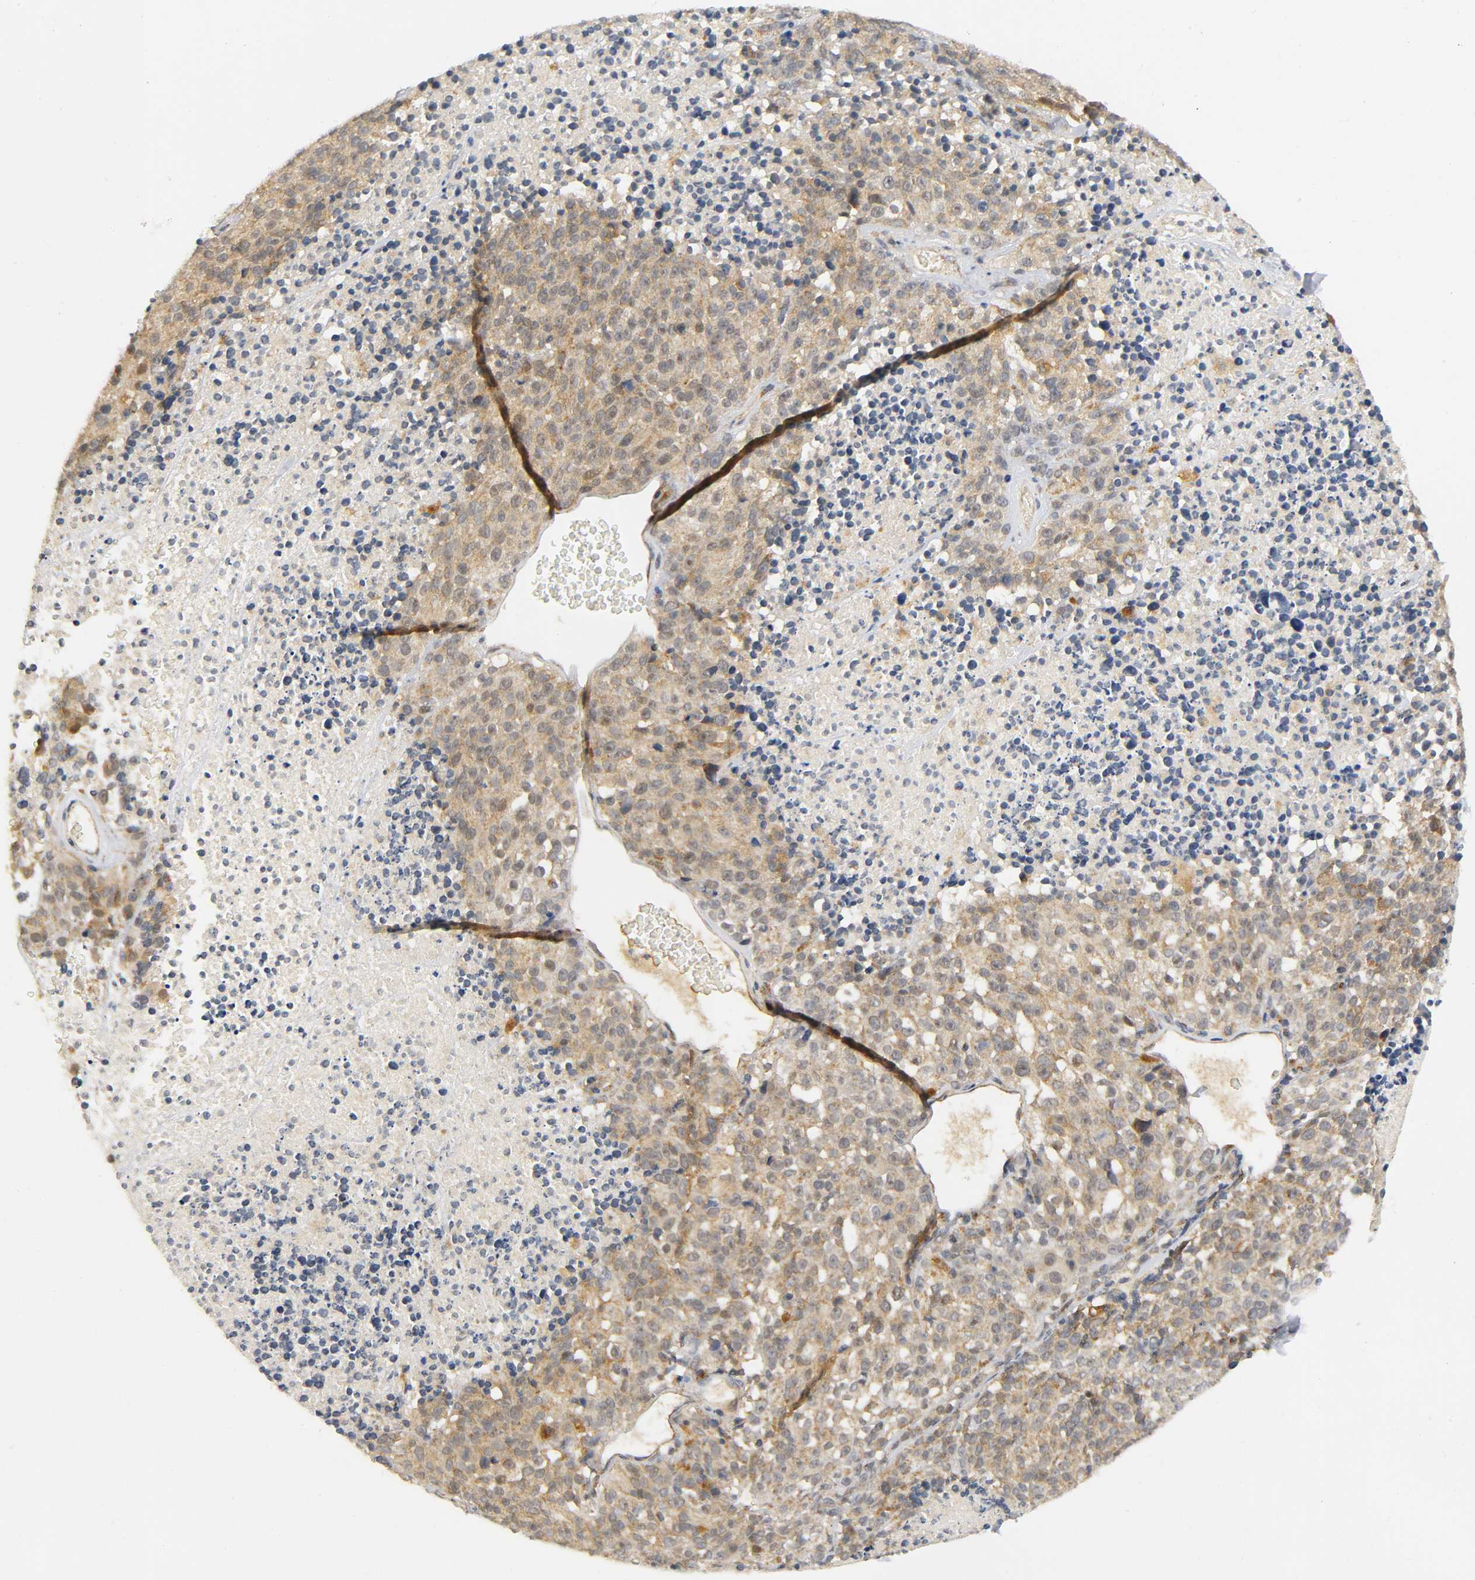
{"staining": {"intensity": "moderate", "quantity": ">75%", "location": "cytoplasmic/membranous"}, "tissue": "melanoma", "cell_type": "Tumor cells", "image_type": "cancer", "snomed": [{"axis": "morphology", "description": "Malignant melanoma, Metastatic site"}, {"axis": "topography", "description": "Cerebral cortex"}], "caption": "Human malignant melanoma (metastatic site) stained with a protein marker demonstrates moderate staining in tumor cells.", "gene": "NRP1", "patient": {"sex": "female", "age": 52}}